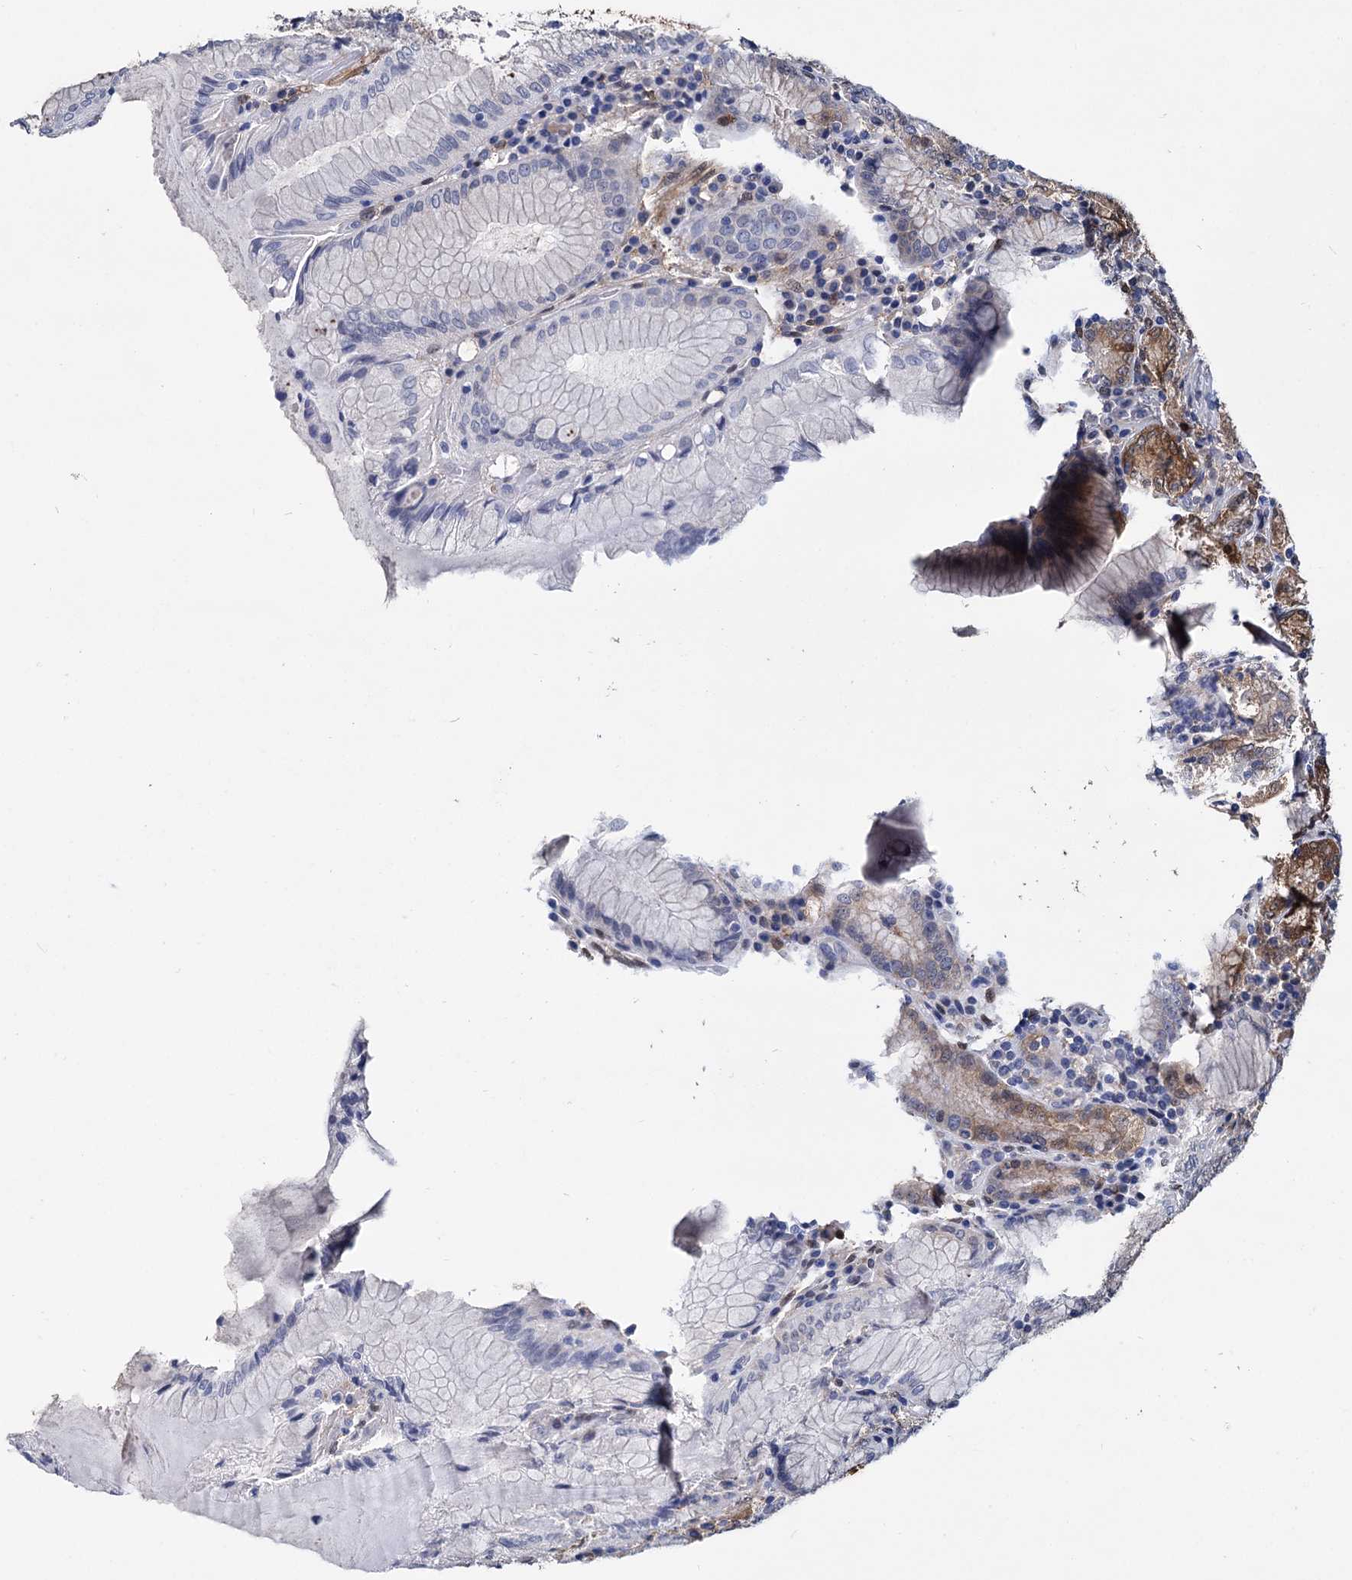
{"staining": {"intensity": "strong", "quantity": ">75%", "location": "cytoplasmic/membranous"}, "tissue": "stomach", "cell_type": "Glandular cells", "image_type": "normal", "snomed": [{"axis": "morphology", "description": "Normal tissue, NOS"}, {"axis": "topography", "description": "Stomach, upper"}, {"axis": "topography", "description": "Stomach, lower"}], "caption": "A brown stain shows strong cytoplasmic/membranous expression of a protein in glandular cells of normal human stomach. (brown staining indicates protein expression, while blue staining denotes nuclei).", "gene": "GSTM3", "patient": {"sex": "female", "age": 76}}